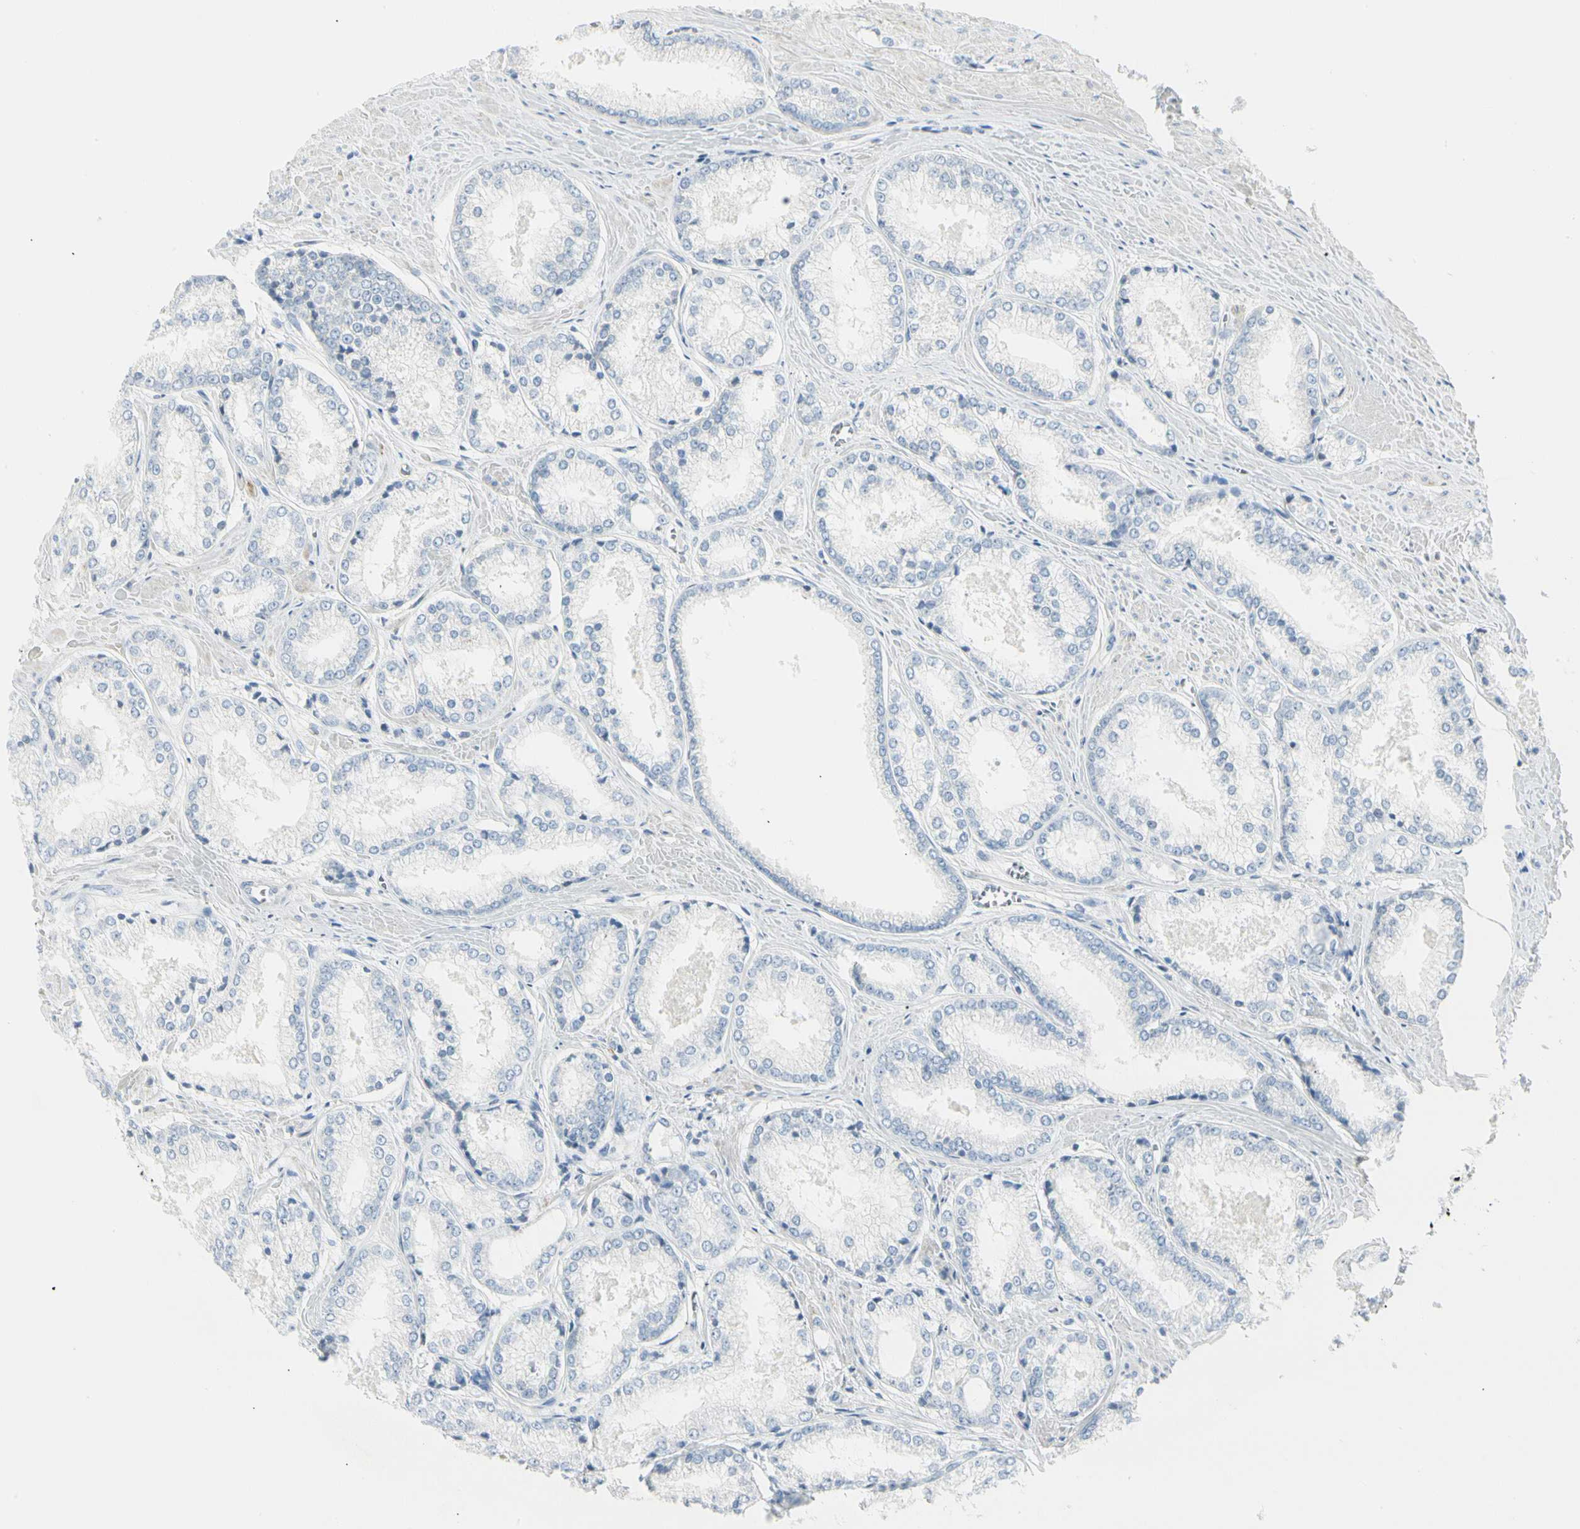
{"staining": {"intensity": "negative", "quantity": "none", "location": "none"}, "tissue": "prostate cancer", "cell_type": "Tumor cells", "image_type": "cancer", "snomed": [{"axis": "morphology", "description": "Adenocarcinoma, Low grade"}, {"axis": "topography", "description": "Prostate"}], "caption": "This photomicrograph is of adenocarcinoma (low-grade) (prostate) stained with IHC to label a protein in brown with the nuclei are counter-stained blue. There is no positivity in tumor cells. (DAB (3,3'-diaminobenzidine) IHC with hematoxylin counter stain).", "gene": "TNFSF11", "patient": {"sex": "male", "age": 64}}